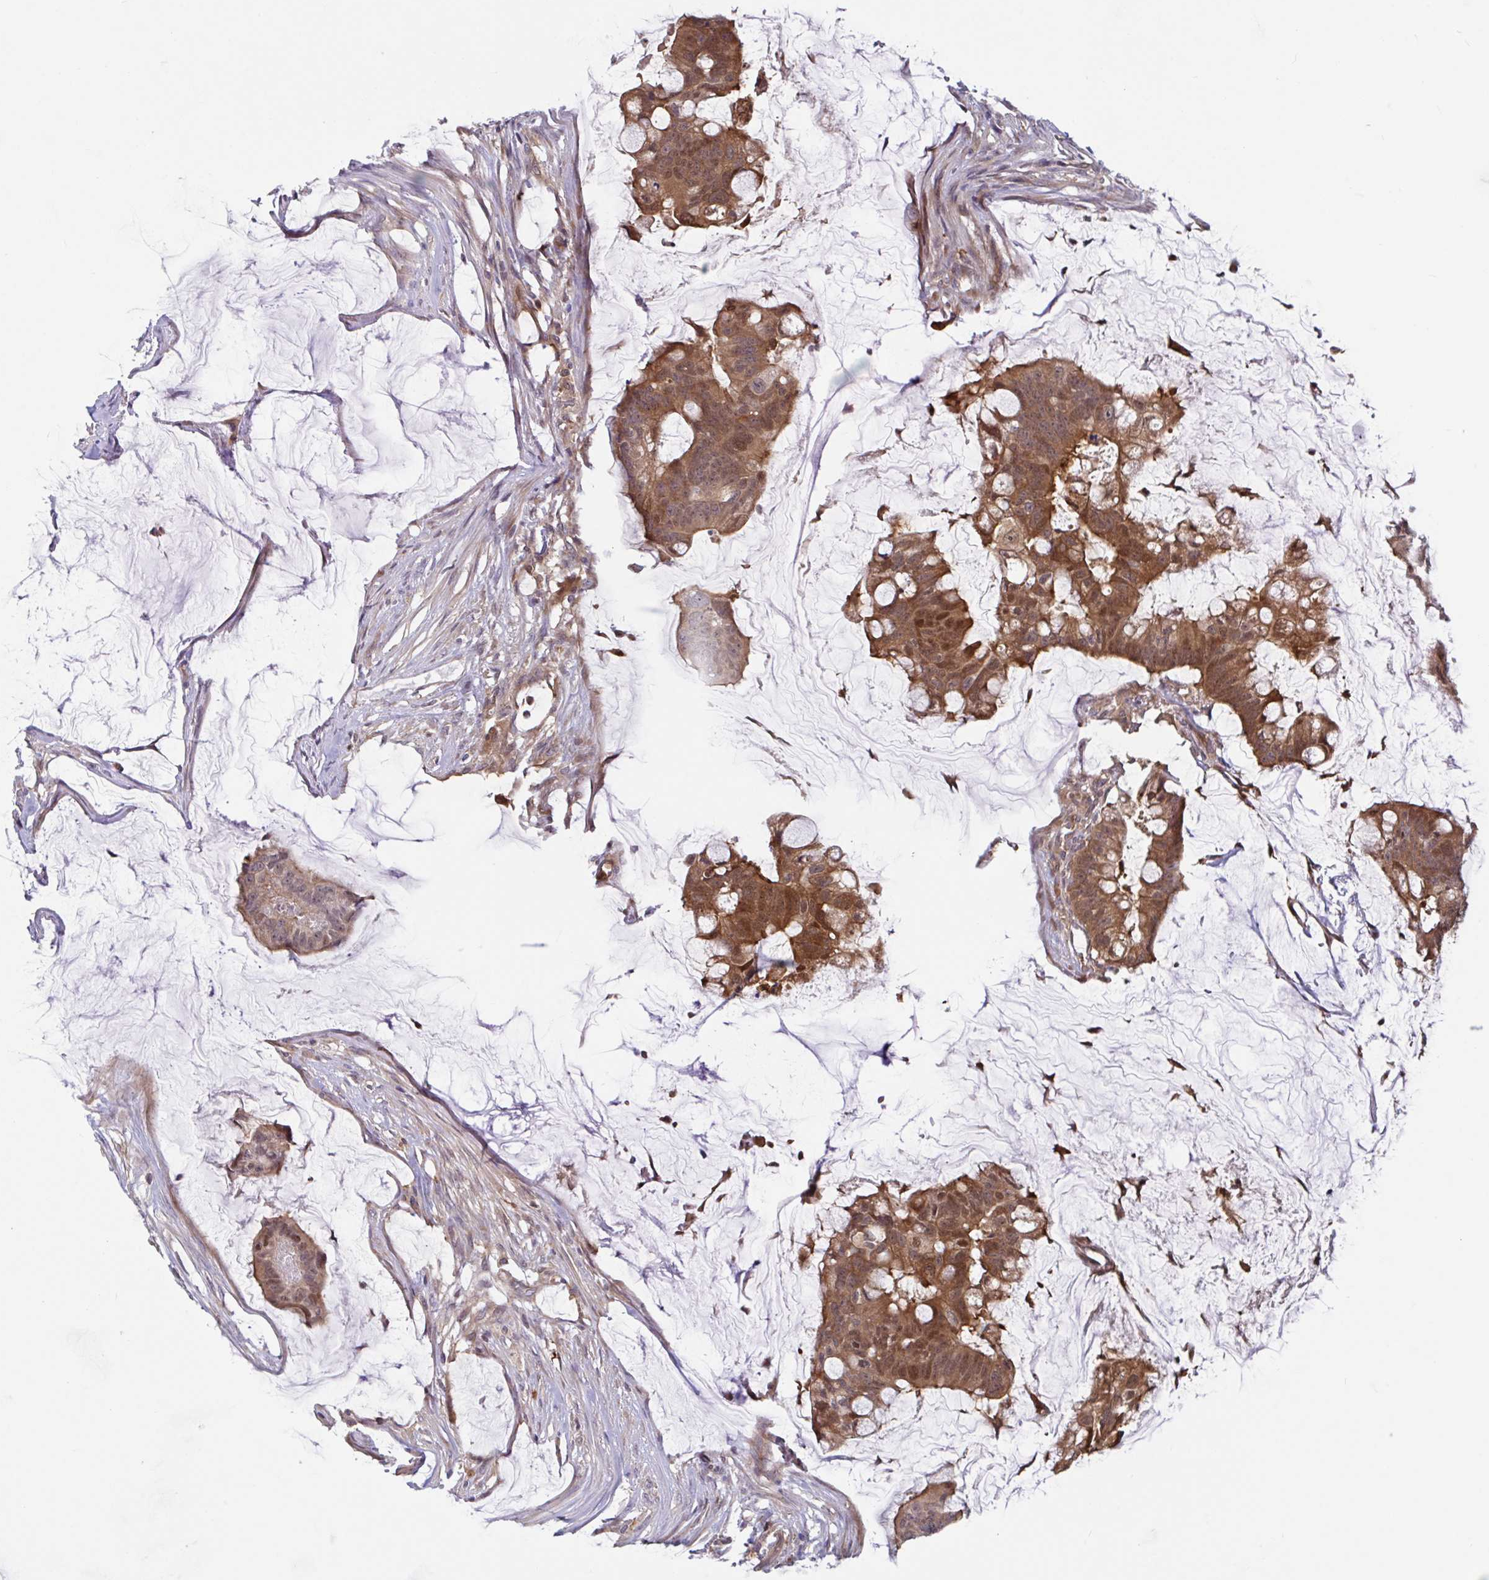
{"staining": {"intensity": "moderate", "quantity": ">75%", "location": "cytoplasmic/membranous,nuclear"}, "tissue": "colorectal cancer", "cell_type": "Tumor cells", "image_type": "cancer", "snomed": [{"axis": "morphology", "description": "Adenocarcinoma, NOS"}, {"axis": "topography", "description": "Colon"}], "caption": "This micrograph reveals IHC staining of human colorectal cancer, with medium moderate cytoplasmic/membranous and nuclear staining in about >75% of tumor cells.", "gene": "LMNTD2", "patient": {"sex": "male", "age": 62}}